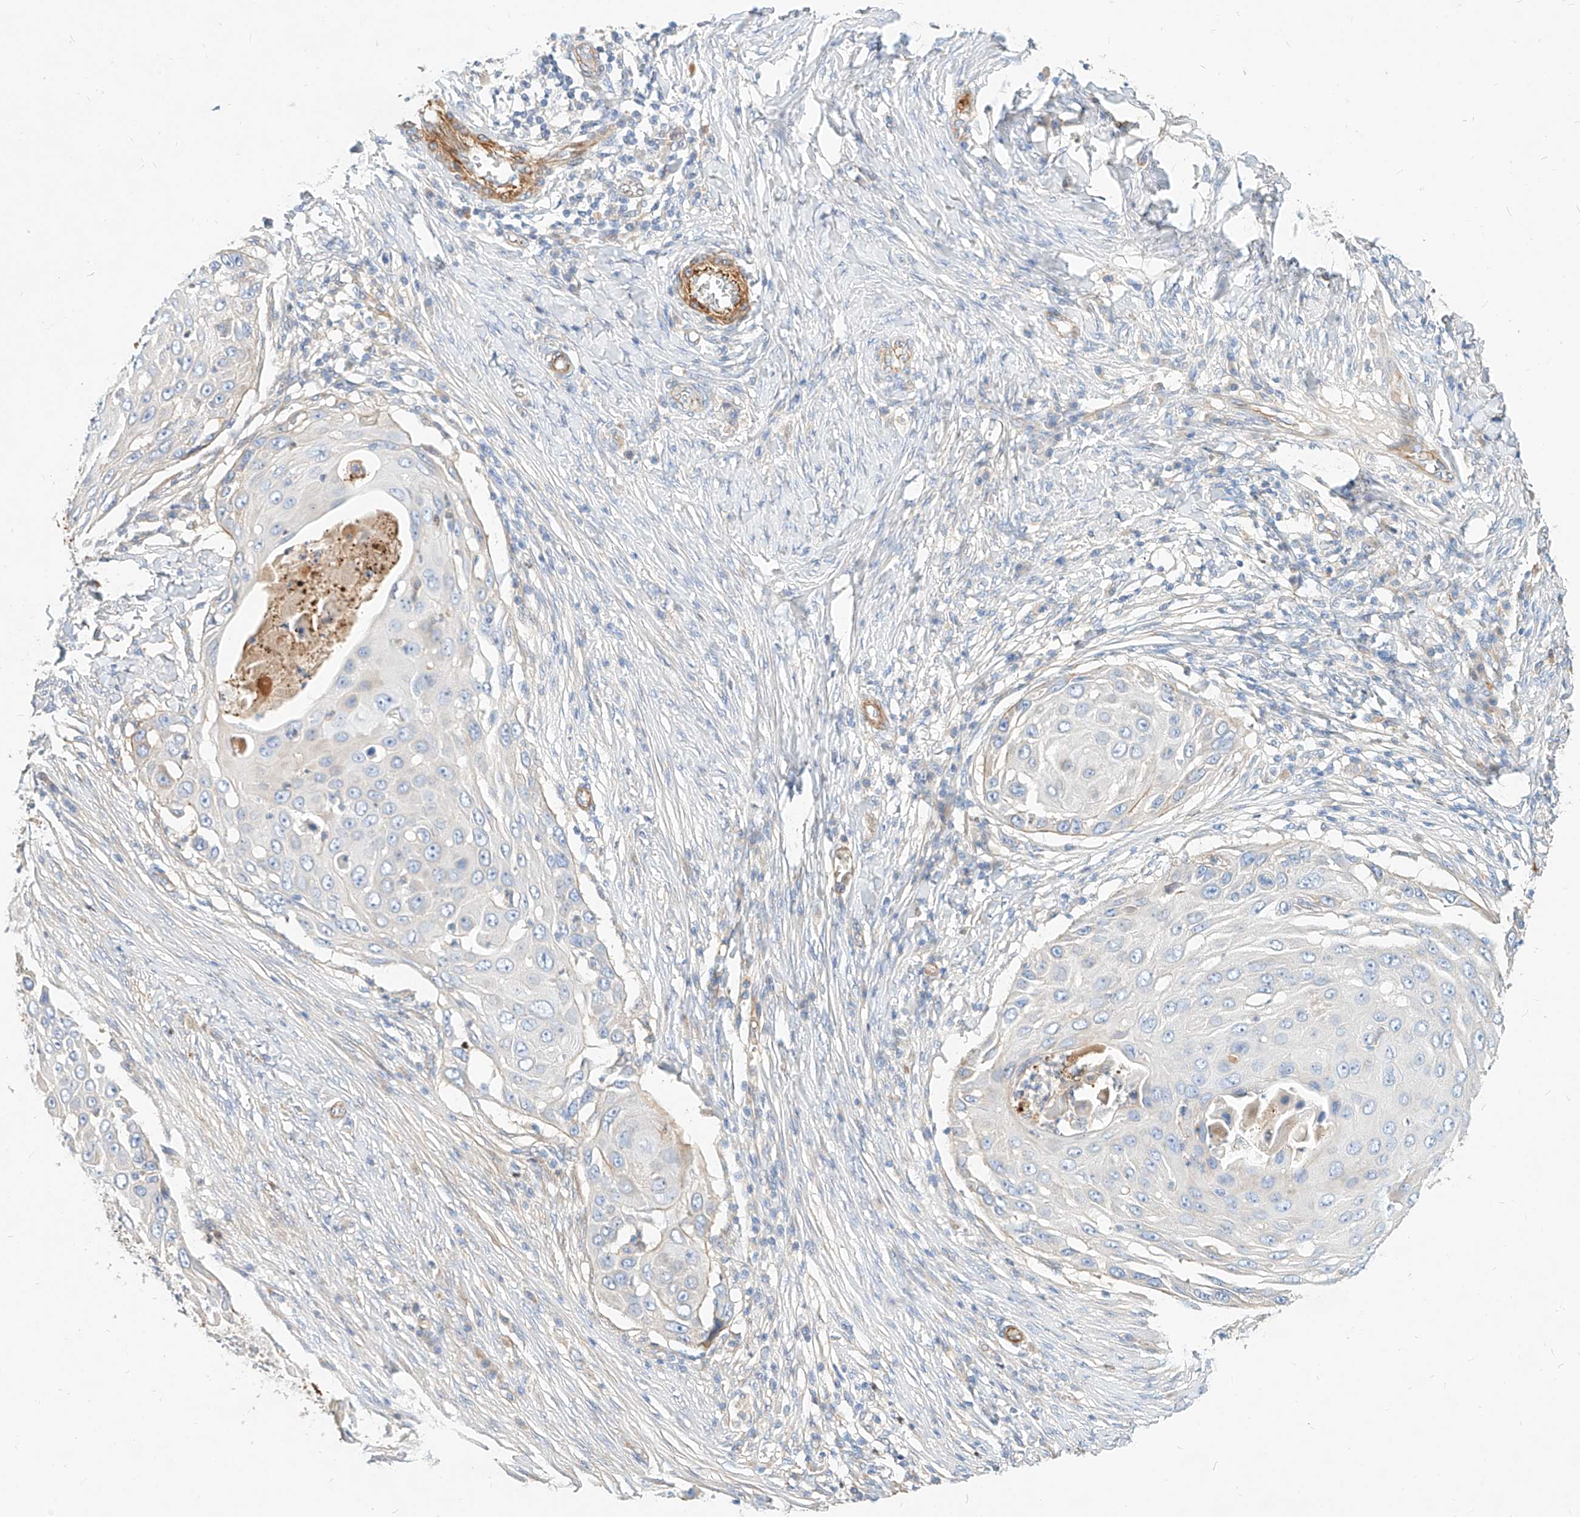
{"staining": {"intensity": "negative", "quantity": "none", "location": "none"}, "tissue": "skin cancer", "cell_type": "Tumor cells", "image_type": "cancer", "snomed": [{"axis": "morphology", "description": "Squamous cell carcinoma, NOS"}, {"axis": "topography", "description": "Skin"}], "caption": "This is an IHC image of skin squamous cell carcinoma. There is no positivity in tumor cells.", "gene": "KCNH5", "patient": {"sex": "female", "age": 44}}